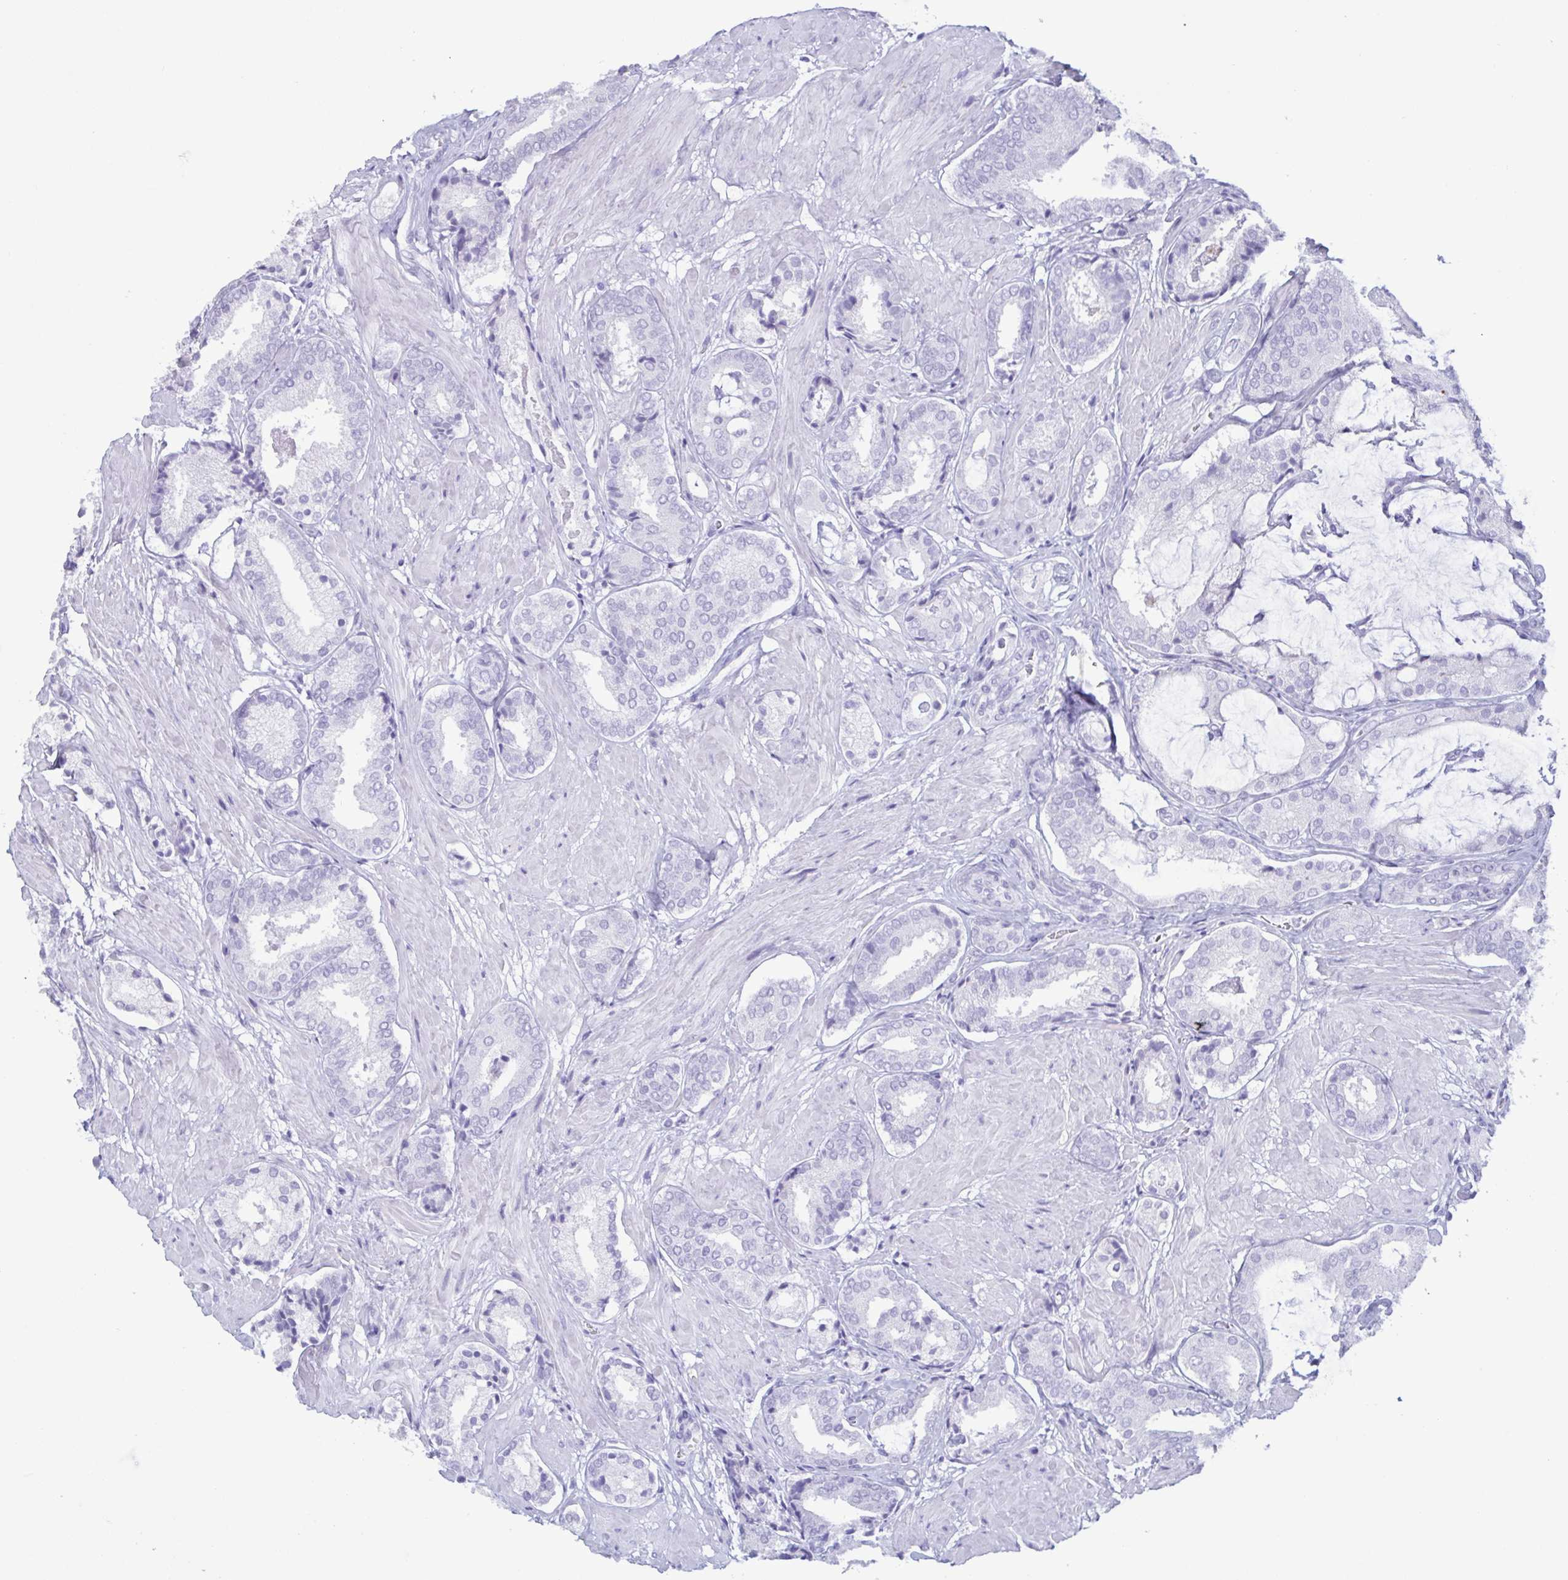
{"staining": {"intensity": "negative", "quantity": "none", "location": "none"}, "tissue": "prostate cancer", "cell_type": "Tumor cells", "image_type": "cancer", "snomed": [{"axis": "morphology", "description": "Adenocarcinoma, High grade"}, {"axis": "topography", "description": "Prostate"}], "caption": "Prostate cancer was stained to show a protein in brown. There is no significant expression in tumor cells. Brightfield microscopy of immunohistochemistry (IHC) stained with DAB (3,3'-diaminobenzidine) (brown) and hematoxylin (blue), captured at high magnification.", "gene": "LTF", "patient": {"sex": "male", "age": 56}}